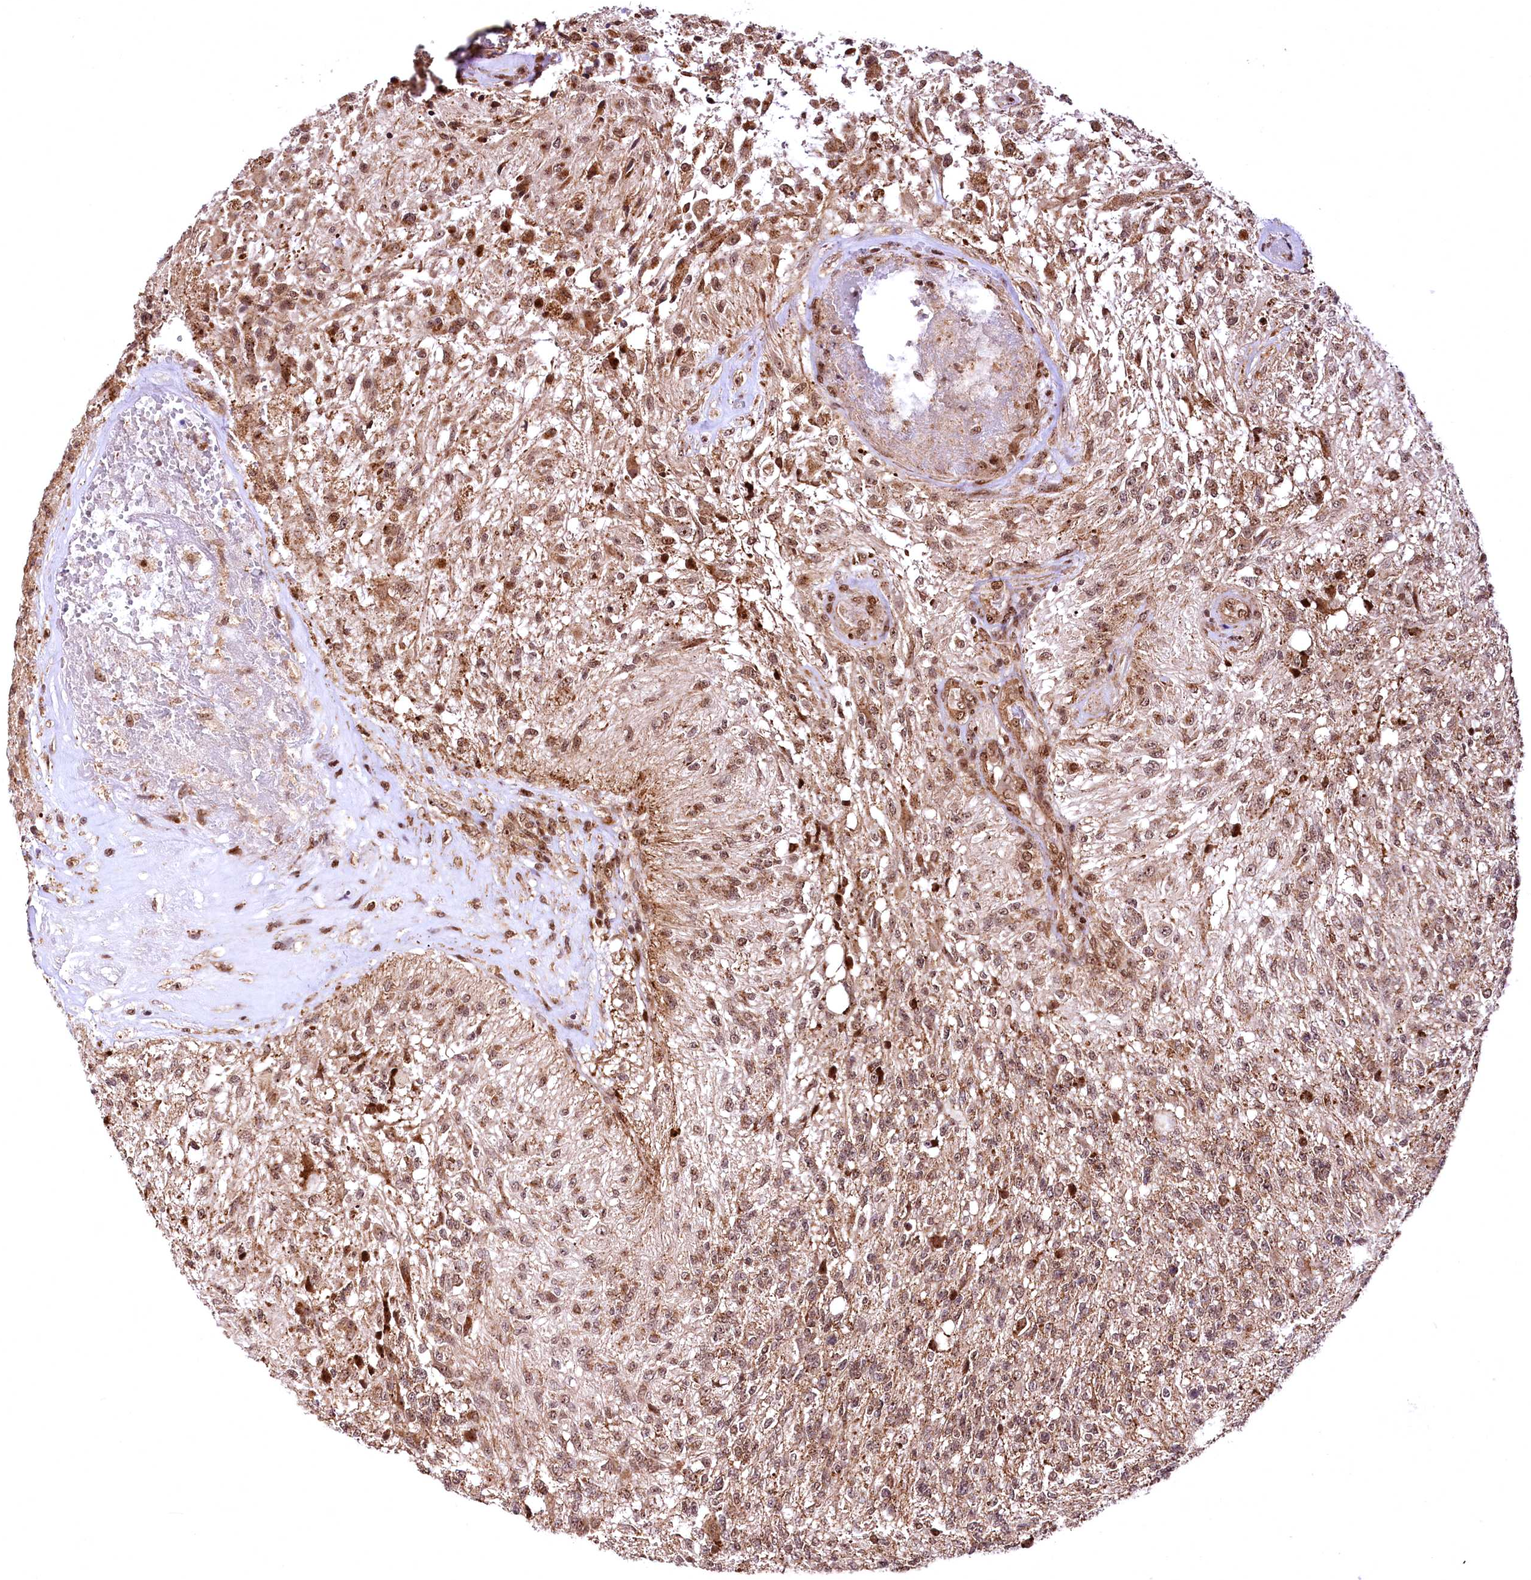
{"staining": {"intensity": "moderate", "quantity": ">75%", "location": "nuclear"}, "tissue": "glioma", "cell_type": "Tumor cells", "image_type": "cancer", "snomed": [{"axis": "morphology", "description": "Glioma, malignant, High grade"}, {"axis": "topography", "description": "Brain"}], "caption": "DAB immunohistochemical staining of malignant glioma (high-grade) demonstrates moderate nuclear protein staining in approximately >75% of tumor cells.", "gene": "PDS5B", "patient": {"sex": "male", "age": 56}}